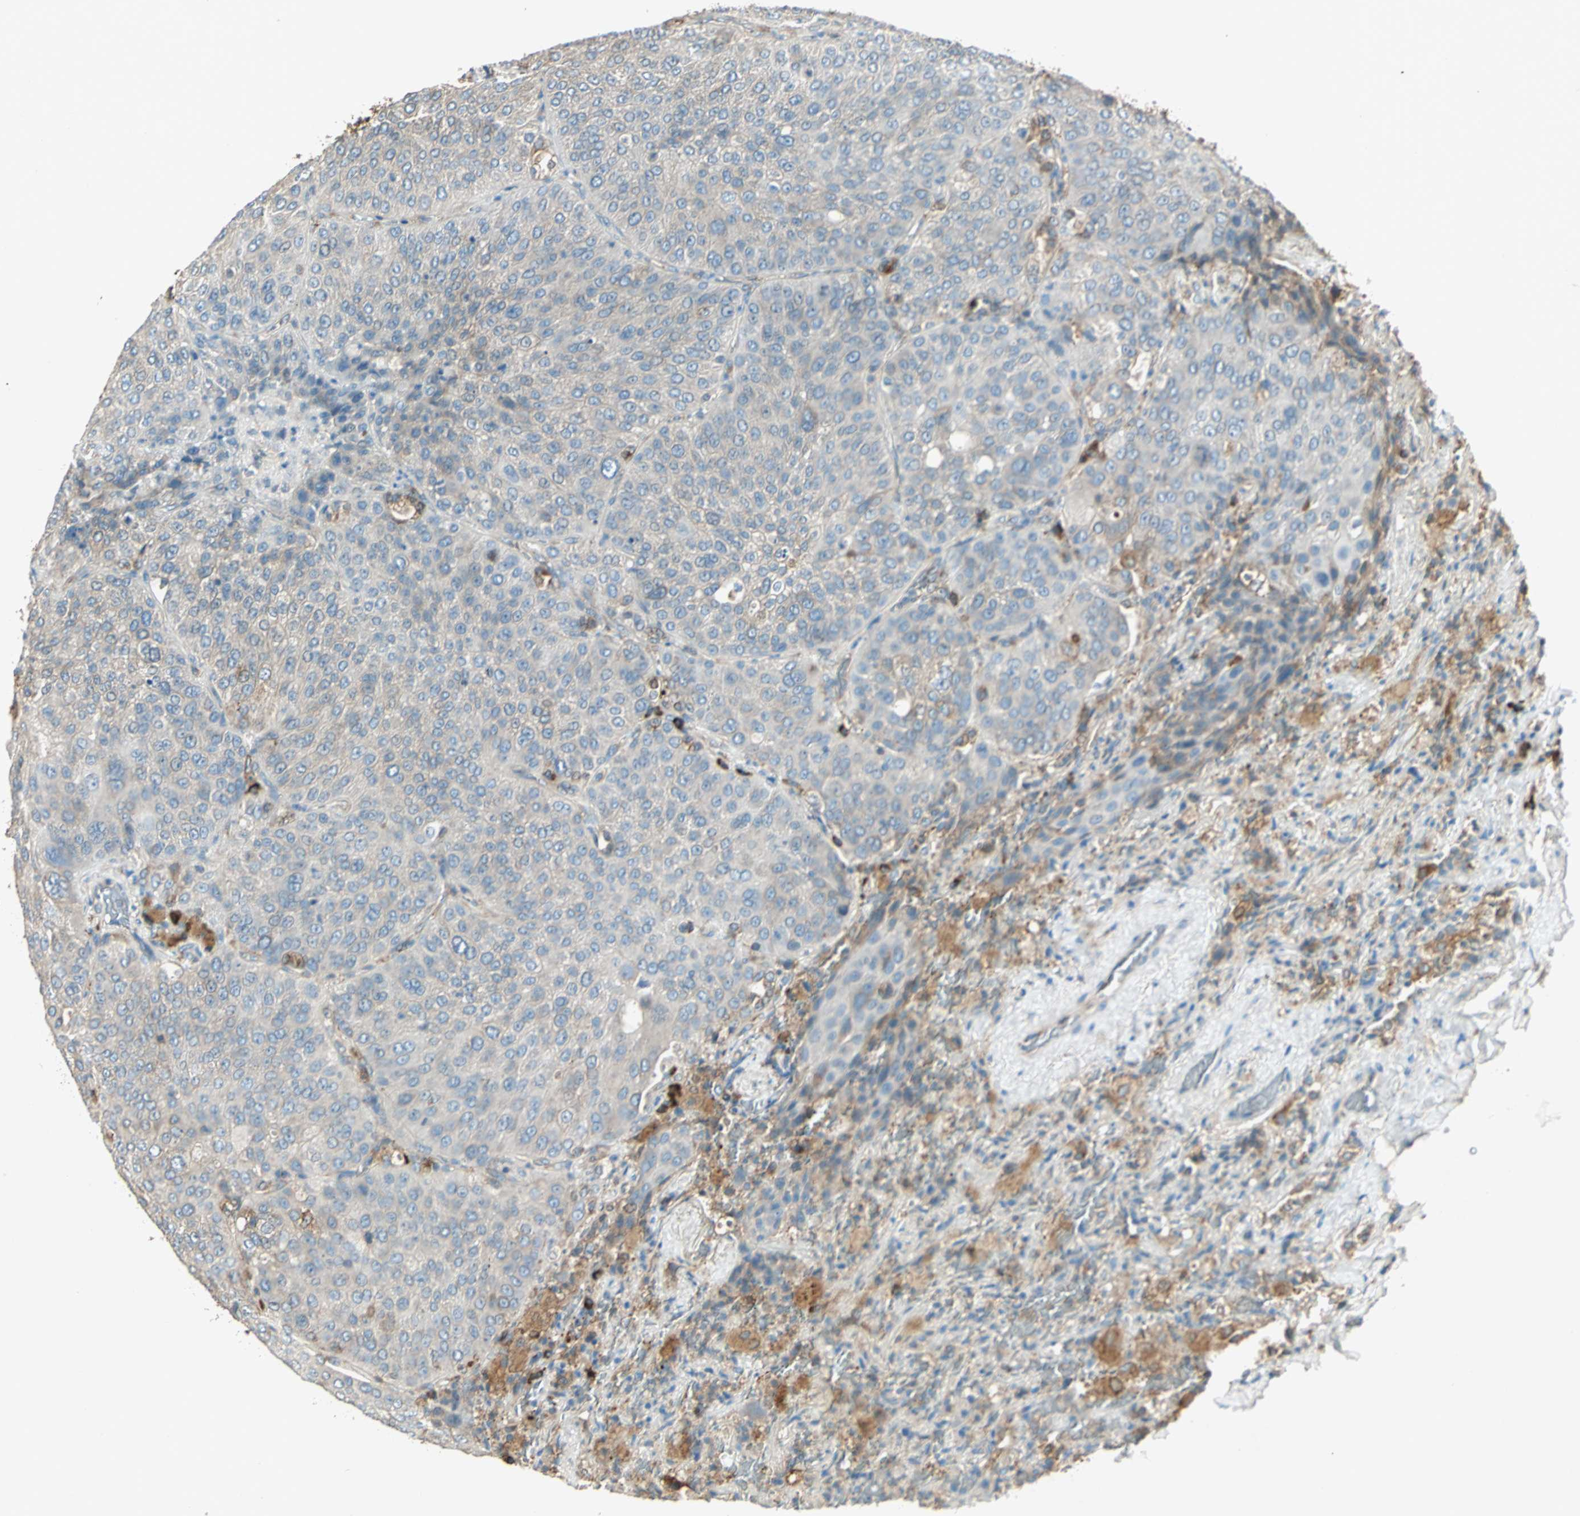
{"staining": {"intensity": "weak", "quantity": ">75%", "location": "cytoplasmic/membranous"}, "tissue": "lung cancer", "cell_type": "Tumor cells", "image_type": "cancer", "snomed": [{"axis": "morphology", "description": "Squamous cell carcinoma, NOS"}, {"axis": "topography", "description": "Lung"}], "caption": "Lung squamous cell carcinoma tissue reveals weak cytoplasmic/membranous positivity in approximately >75% of tumor cells, visualized by immunohistochemistry. The staining was performed using DAB, with brown indicating positive protein expression. Nuclei are stained blue with hematoxylin.", "gene": "PDIA4", "patient": {"sex": "male", "age": 54}}